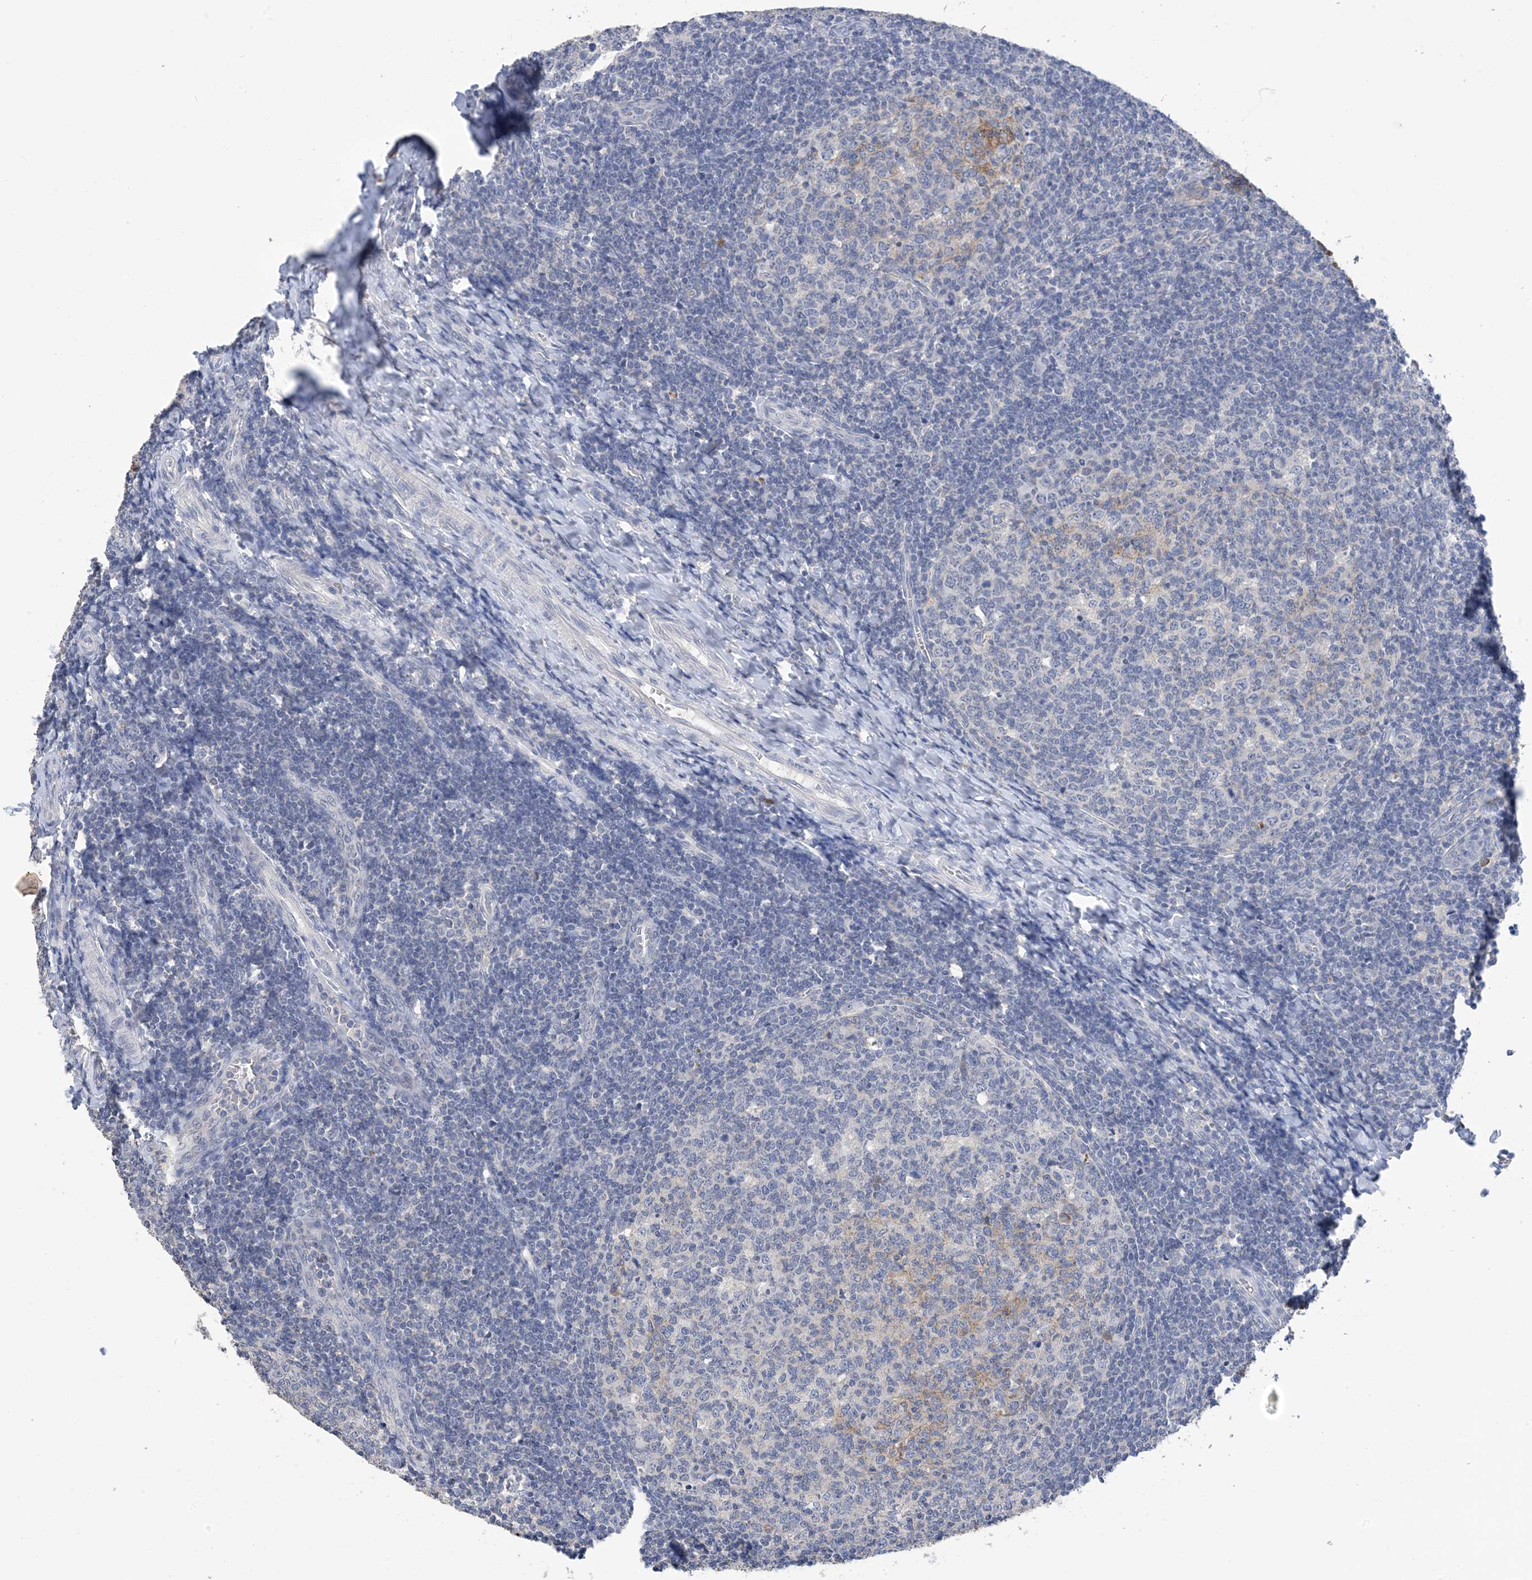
{"staining": {"intensity": "negative", "quantity": "none", "location": "none"}, "tissue": "tonsil", "cell_type": "Germinal center cells", "image_type": "normal", "snomed": [{"axis": "morphology", "description": "Normal tissue, NOS"}, {"axis": "topography", "description": "Tonsil"}], "caption": "Tonsil stained for a protein using IHC demonstrates no positivity germinal center cells.", "gene": "DSC3", "patient": {"sex": "female", "age": 19}}